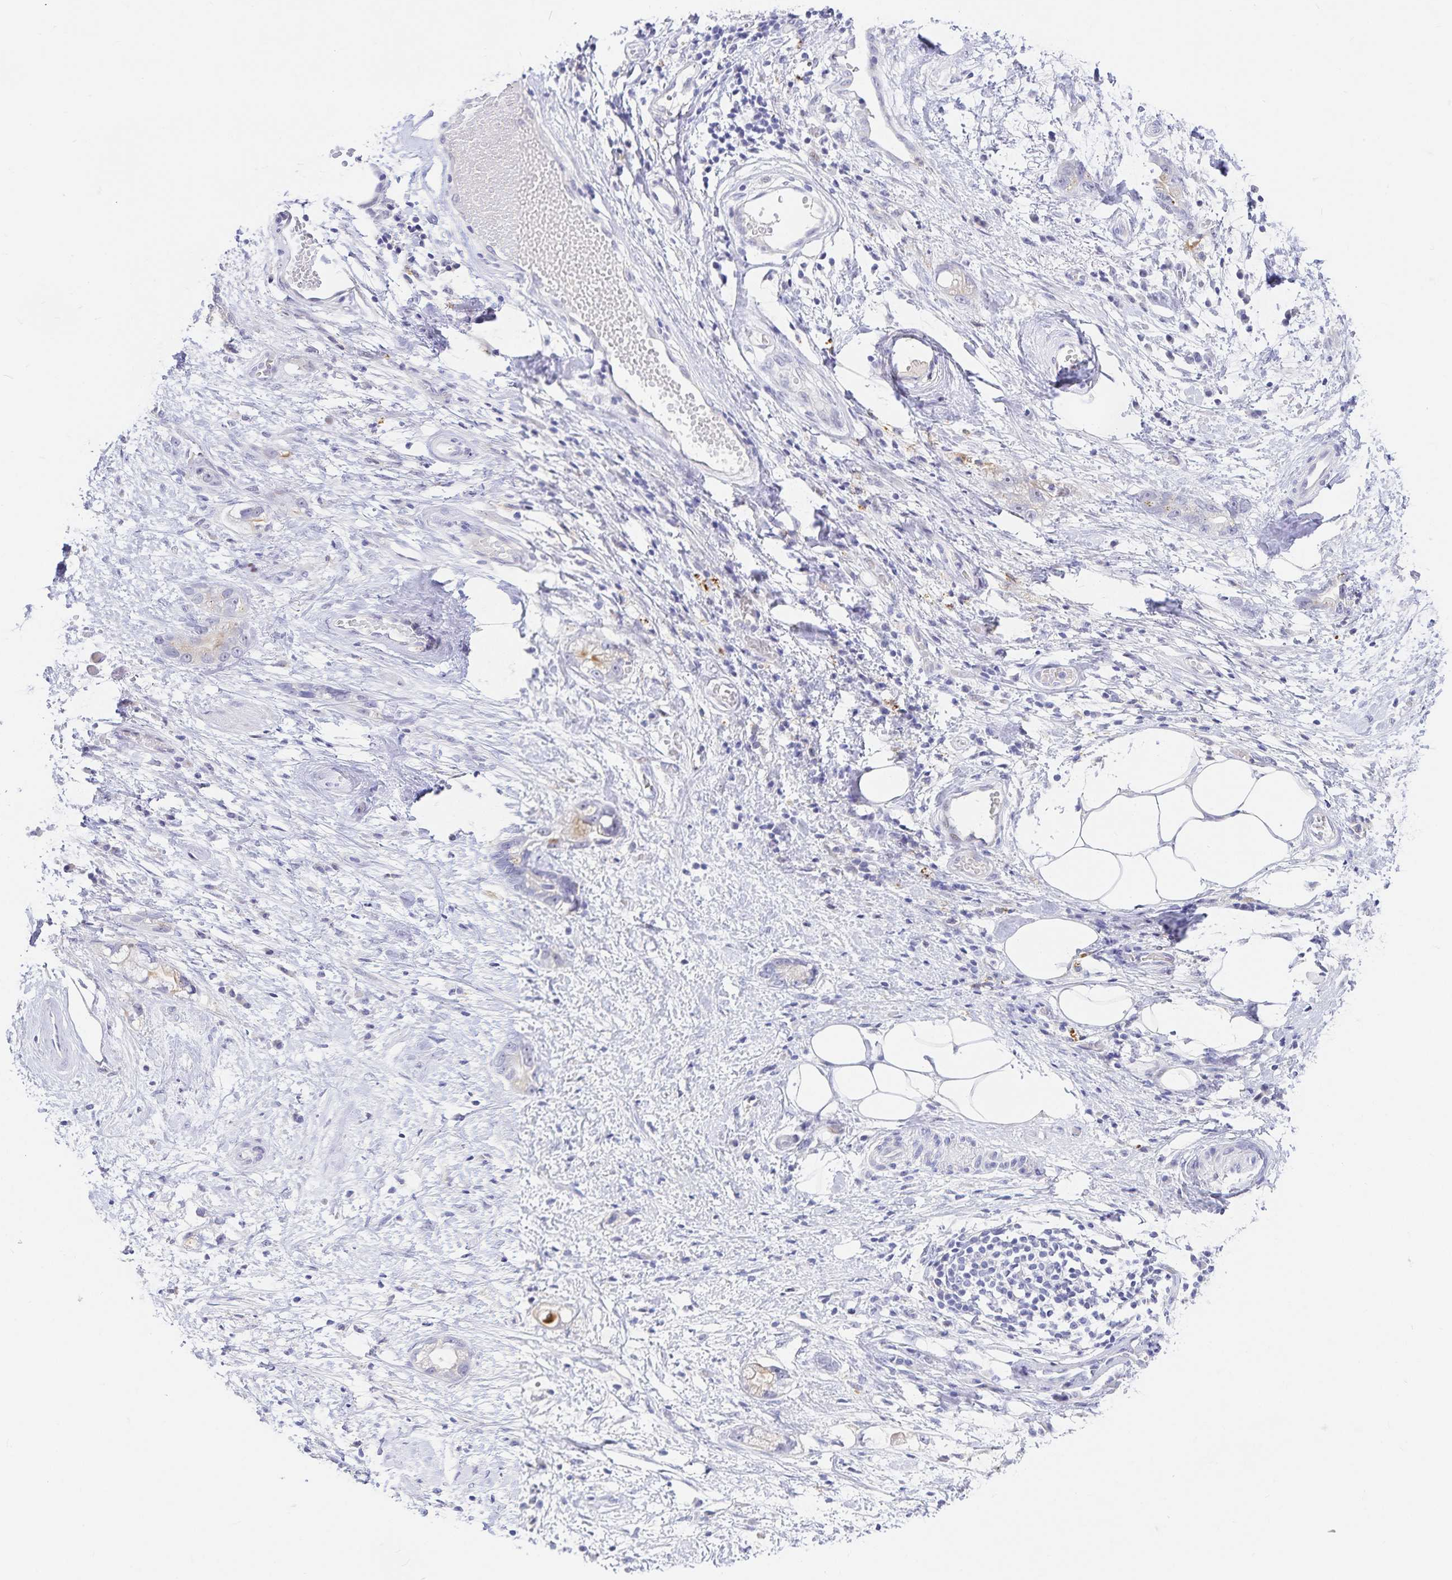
{"staining": {"intensity": "negative", "quantity": "none", "location": "none"}, "tissue": "stomach cancer", "cell_type": "Tumor cells", "image_type": "cancer", "snomed": [{"axis": "morphology", "description": "Adenocarcinoma, NOS"}, {"axis": "topography", "description": "Stomach"}], "caption": "Photomicrograph shows no significant protein positivity in tumor cells of stomach adenocarcinoma. The staining is performed using DAB brown chromogen with nuclei counter-stained in using hematoxylin.", "gene": "KBTBD13", "patient": {"sex": "male", "age": 55}}